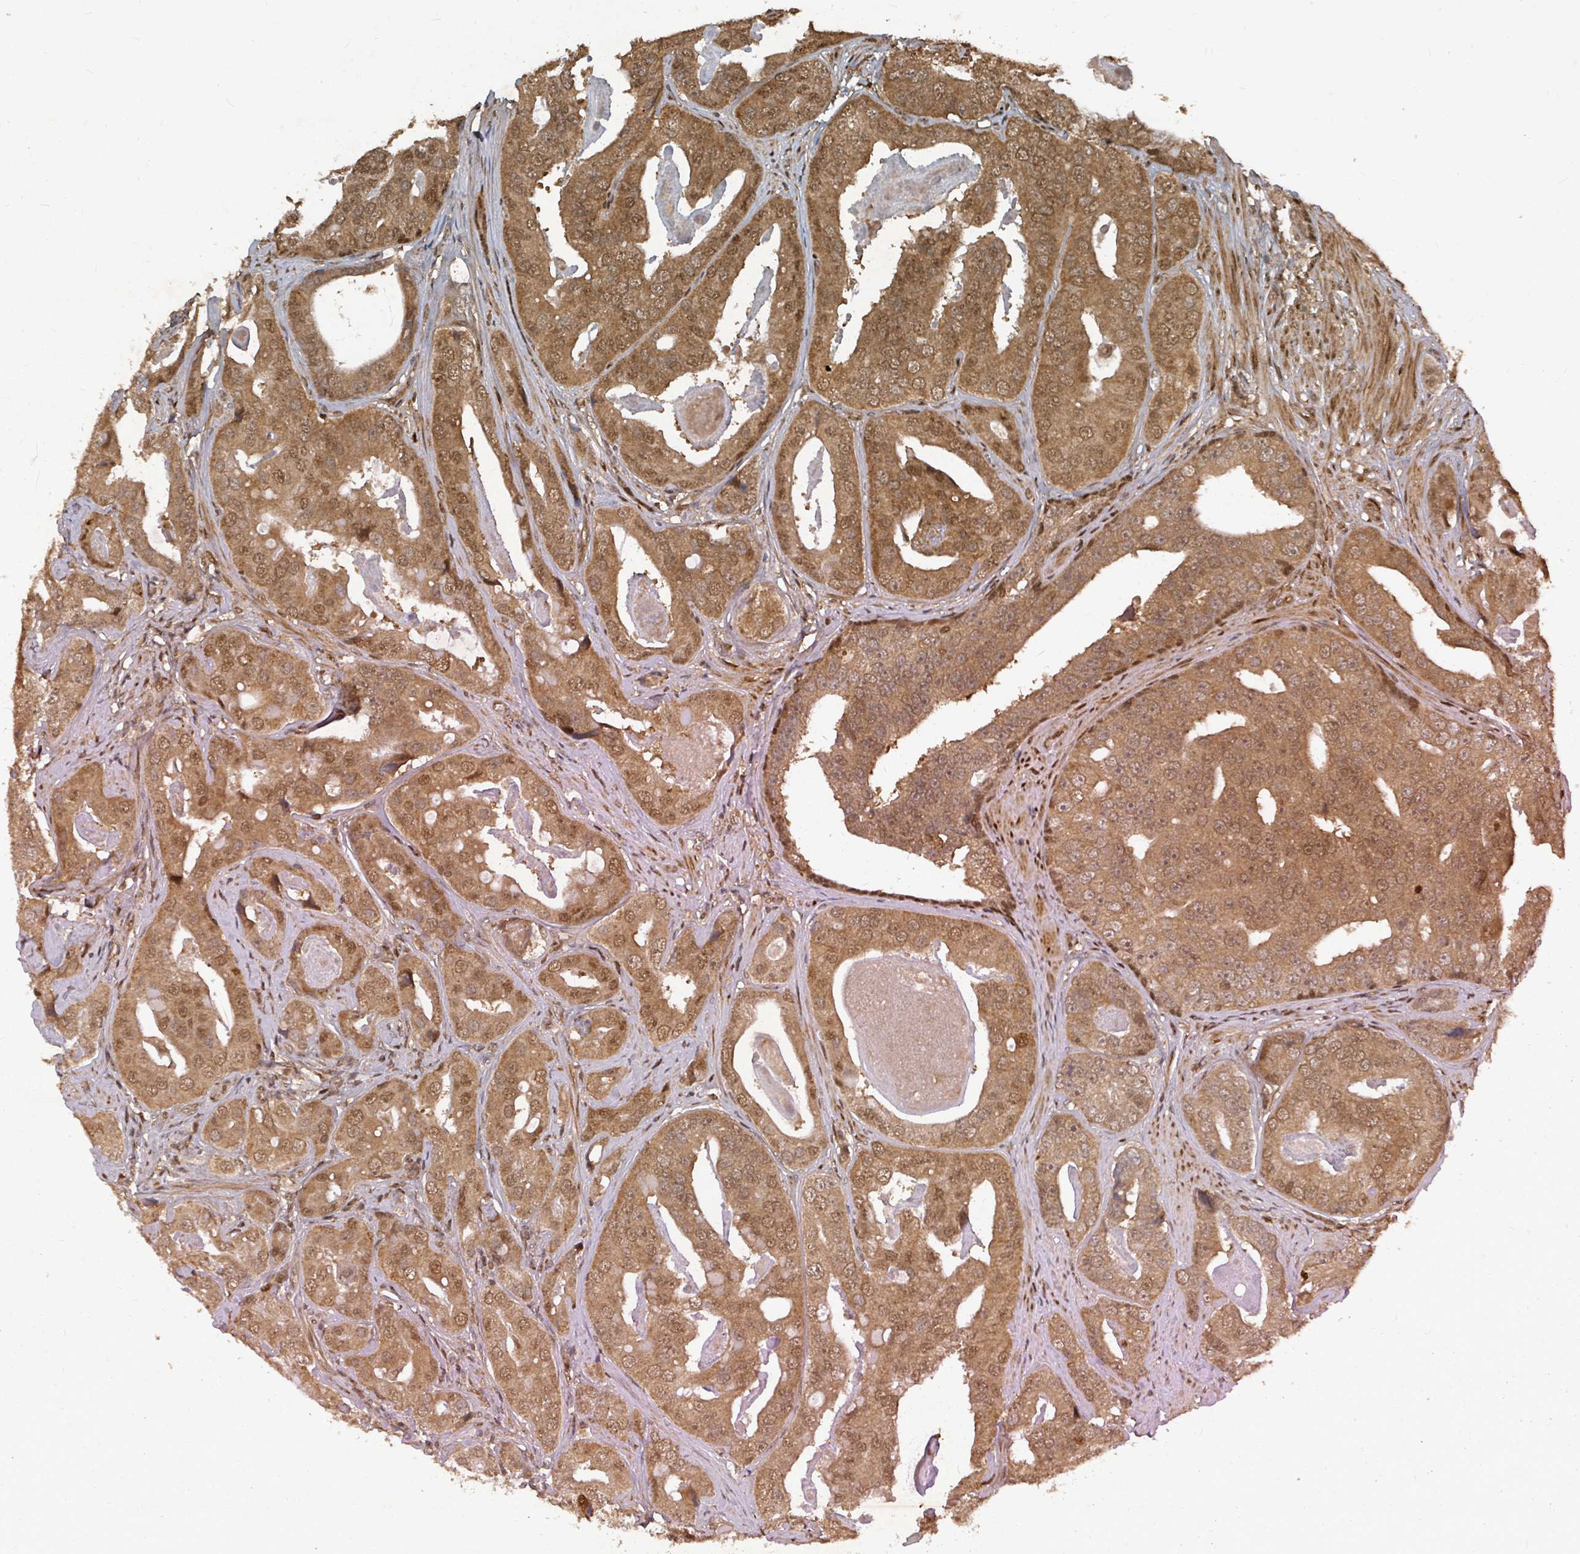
{"staining": {"intensity": "moderate", "quantity": ">75%", "location": "cytoplasmic/membranous,nuclear"}, "tissue": "prostate cancer", "cell_type": "Tumor cells", "image_type": "cancer", "snomed": [{"axis": "morphology", "description": "Adenocarcinoma, High grade"}, {"axis": "topography", "description": "Prostate"}], "caption": "Brown immunohistochemical staining in human prostate cancer (high-grade adenocarcinoma) displays moderate cytoplasmic/membranous and nuclear staining in about >75% of tumor cells.", "gene": "KDM4E", "patient": {"sex": "male", "age": 71}}